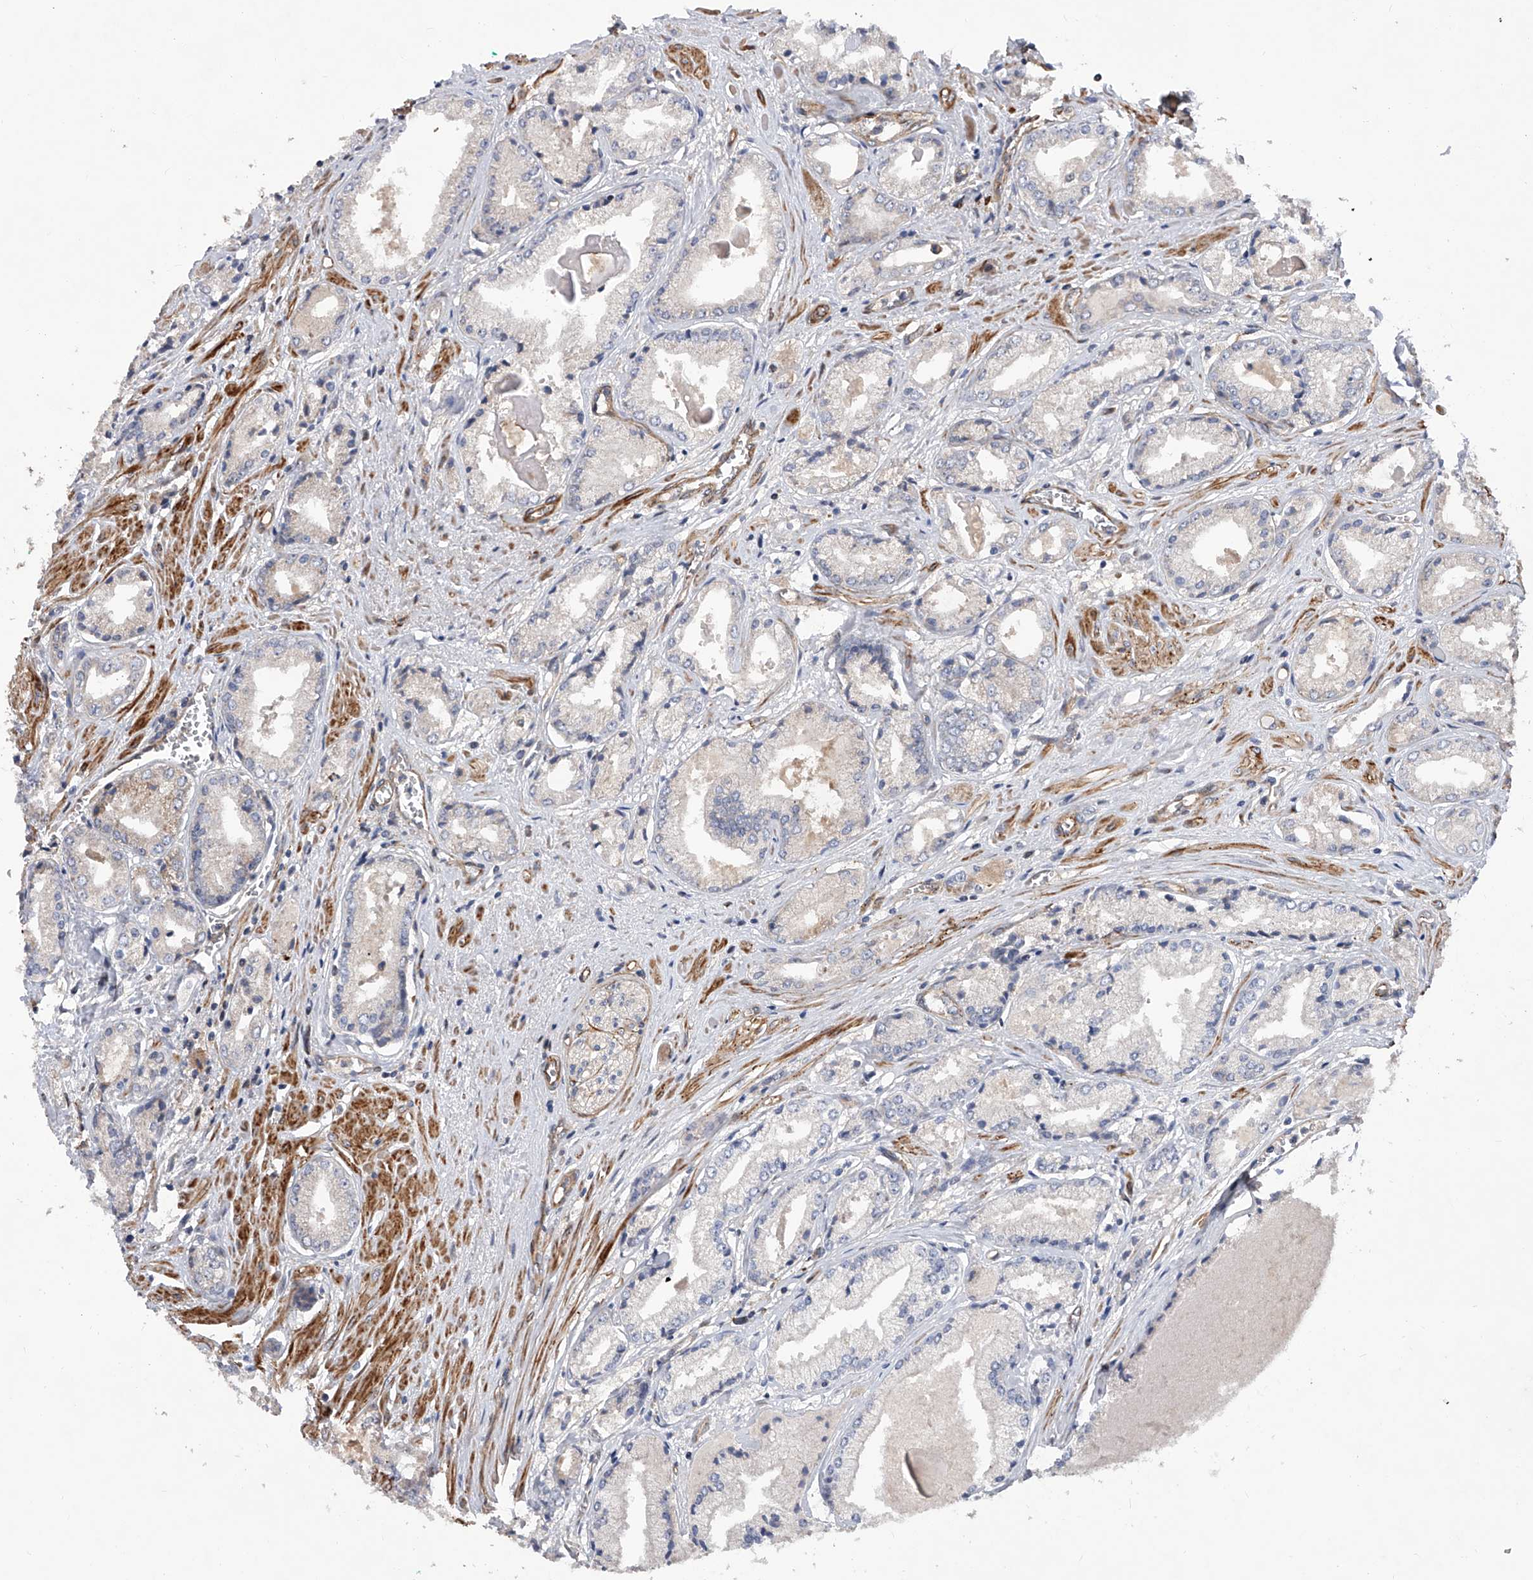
{"staining": {"intensity": "negative", "quantity": "none", "location": "none"}, "tissue": "prostate cancer", "cell_type": "Tumor cells", "image_type": "cancer", "snomed": [{"axis": "morphology", "description": "Adenocarcinoma, Low grade"}, {"axis": "topography", "description": "Prostate"}], "caption": "IHC micrograph of human prostate adenocarcinoma (low-grade) stained for a protein (brown), which reveals no staining in tumor cells.", "gene": "PDSS2", "patient": {"sex": "male", "age": 60}}